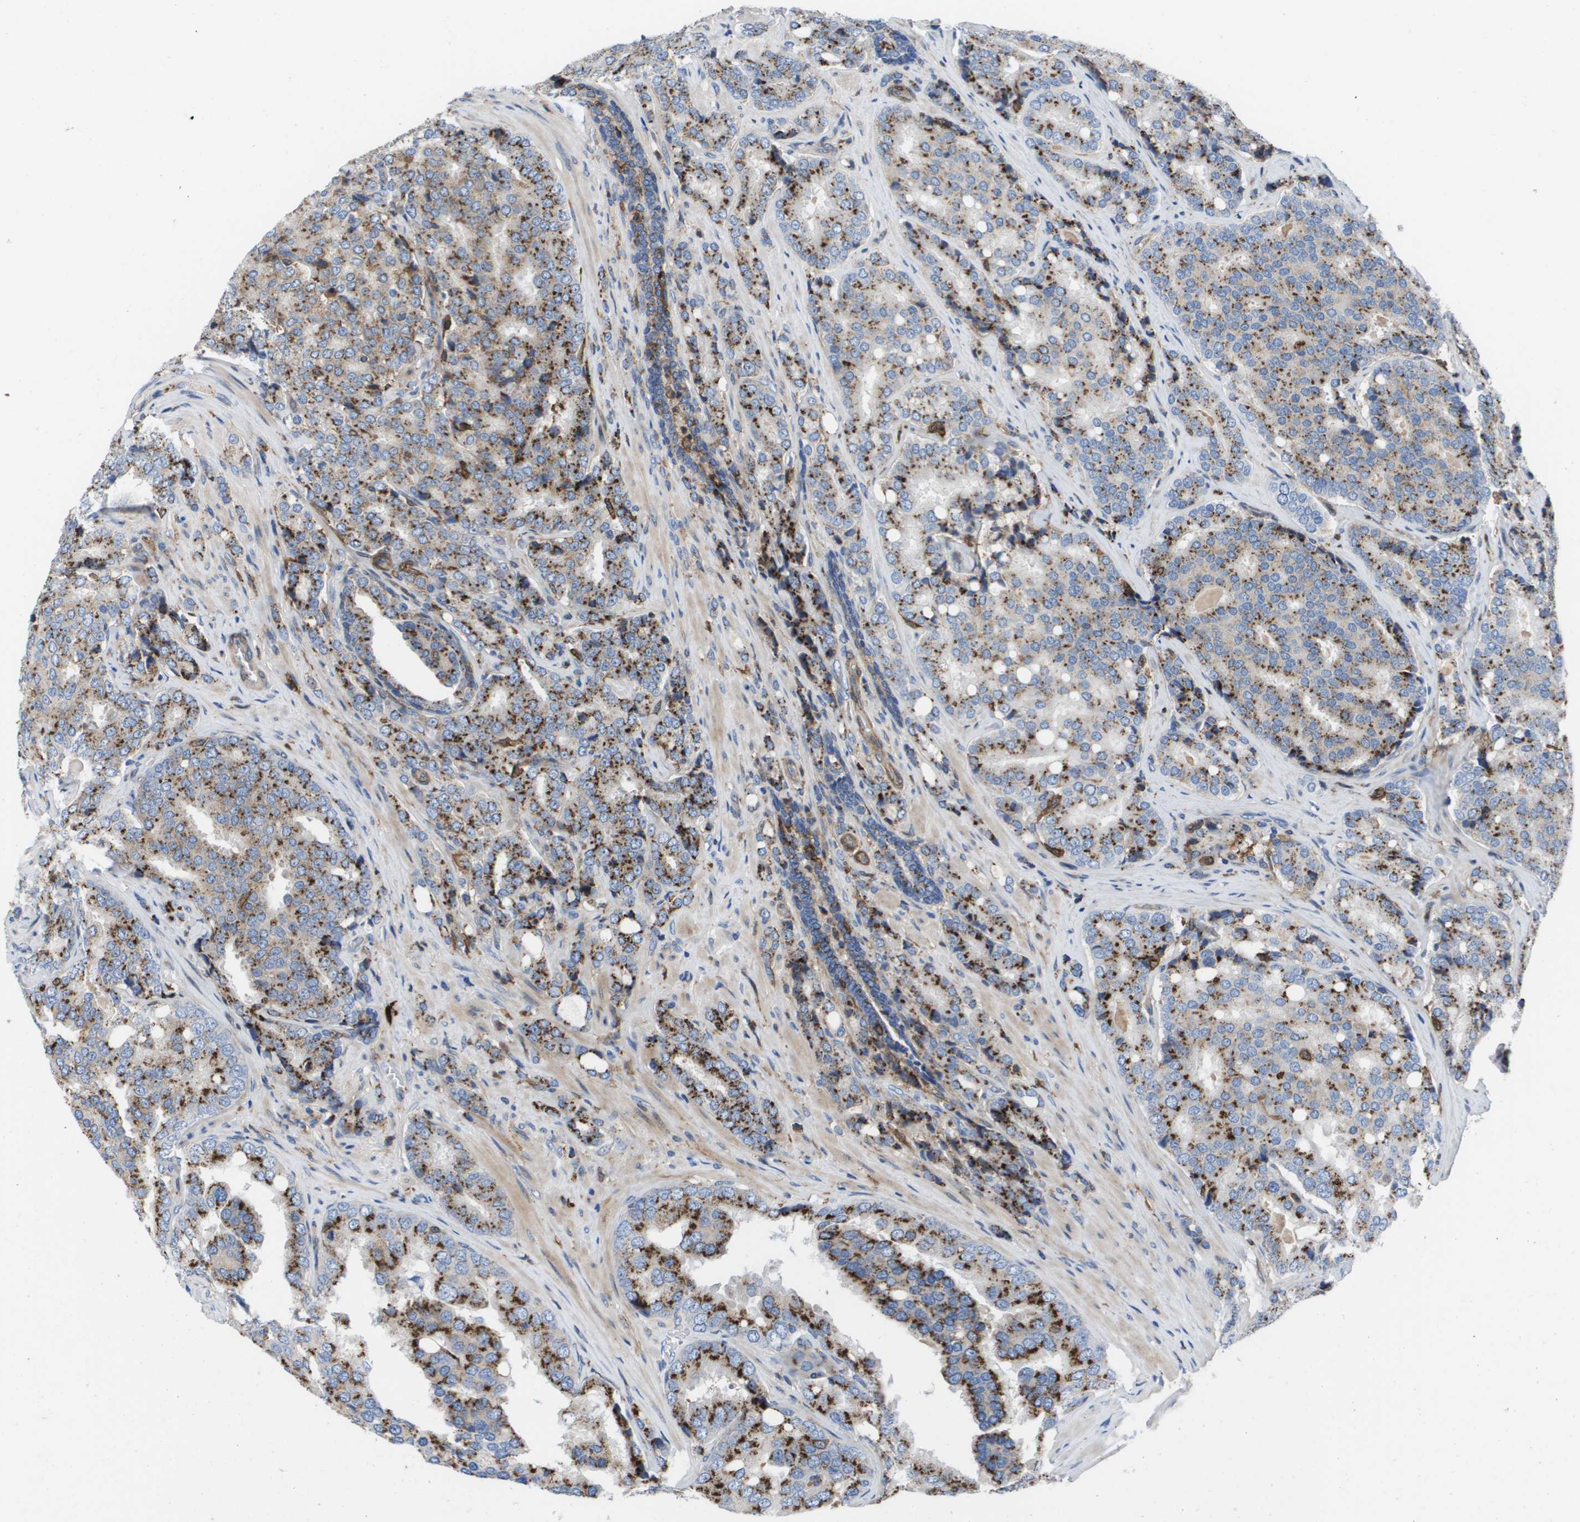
{"staining": {"intensity": "moderate", "quantity": ">75%", "location": "cytoplasmic/membranous"}, "tissue": "prostate cancer", "cell_type": "Tumor cells", "image_type": "cancer", "snomed": [{"axis": "morphology", "description": "Adenocarcinoma, High grade"}, {"axis": "topography", "description": "Prostate"}], "caption": "This image demonstrates high-grade adenocarcinoma (prostate) stained with immunohistochemistry to label a protein in brown. The cytoplasmic/membranous of tumor cells show moderate positivity for the protein. Nuclei are counter-stained blue.", "gene": "SLC37A2", "patient": {"sex": "male", "age": 50}}